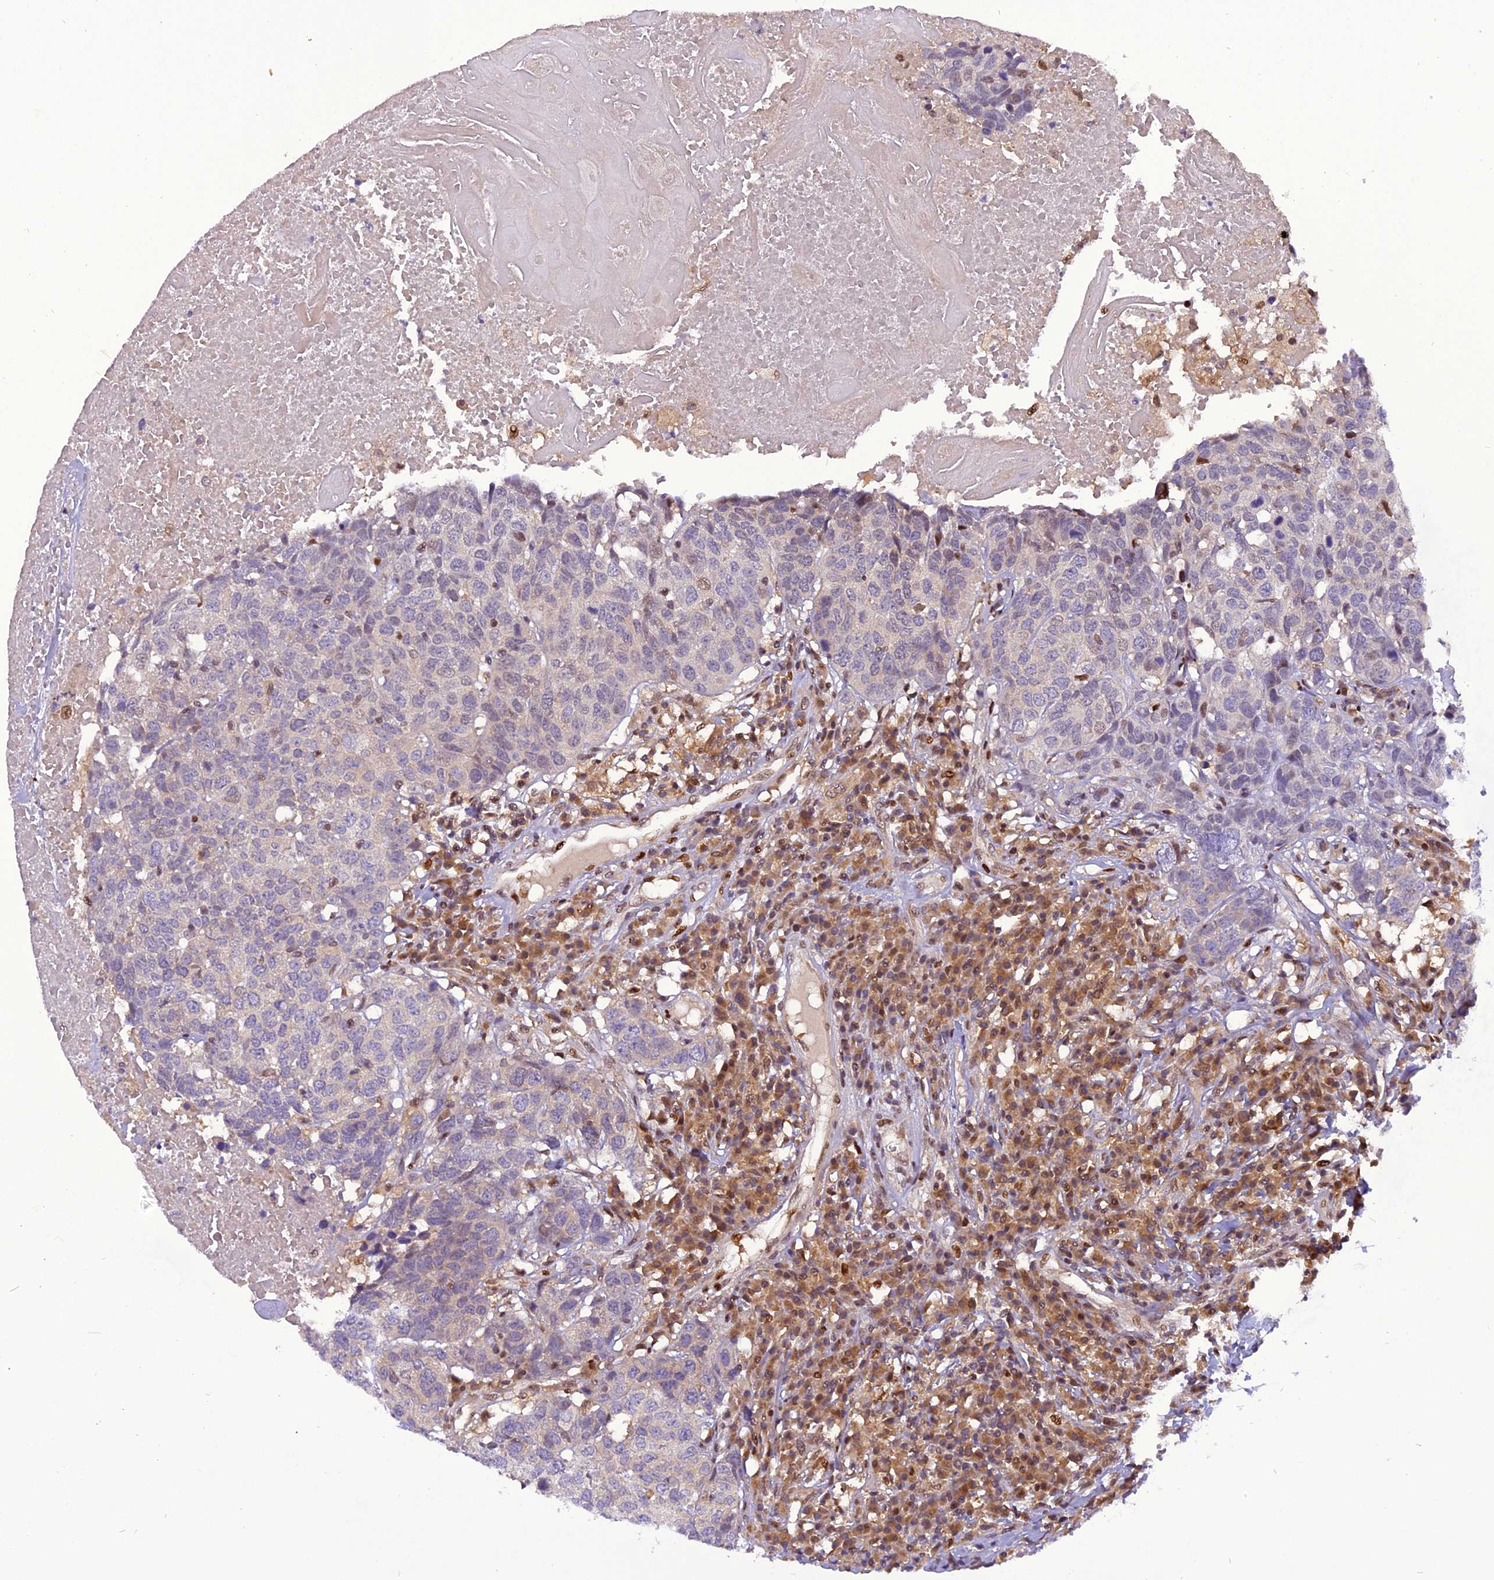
{"staining": {"intensity": "negative", "quantity": "none", "location": "none"}, "tissue": "head and neck cancer", "cell_type": "Tumor cells", "image_type": "cancer", "snomed": [{"axis": "morphology", "description": "Squamous cell carcinoma, NOS"}, {"axis": "topography", "description": "Head-Neck"}], "caption": "The image demonstrates no significant positivity in tumor cells of head and neck squamous cell carcinoma.", "gene": "RABGGTA", "patient": {"sex": "male", "age": 66}}